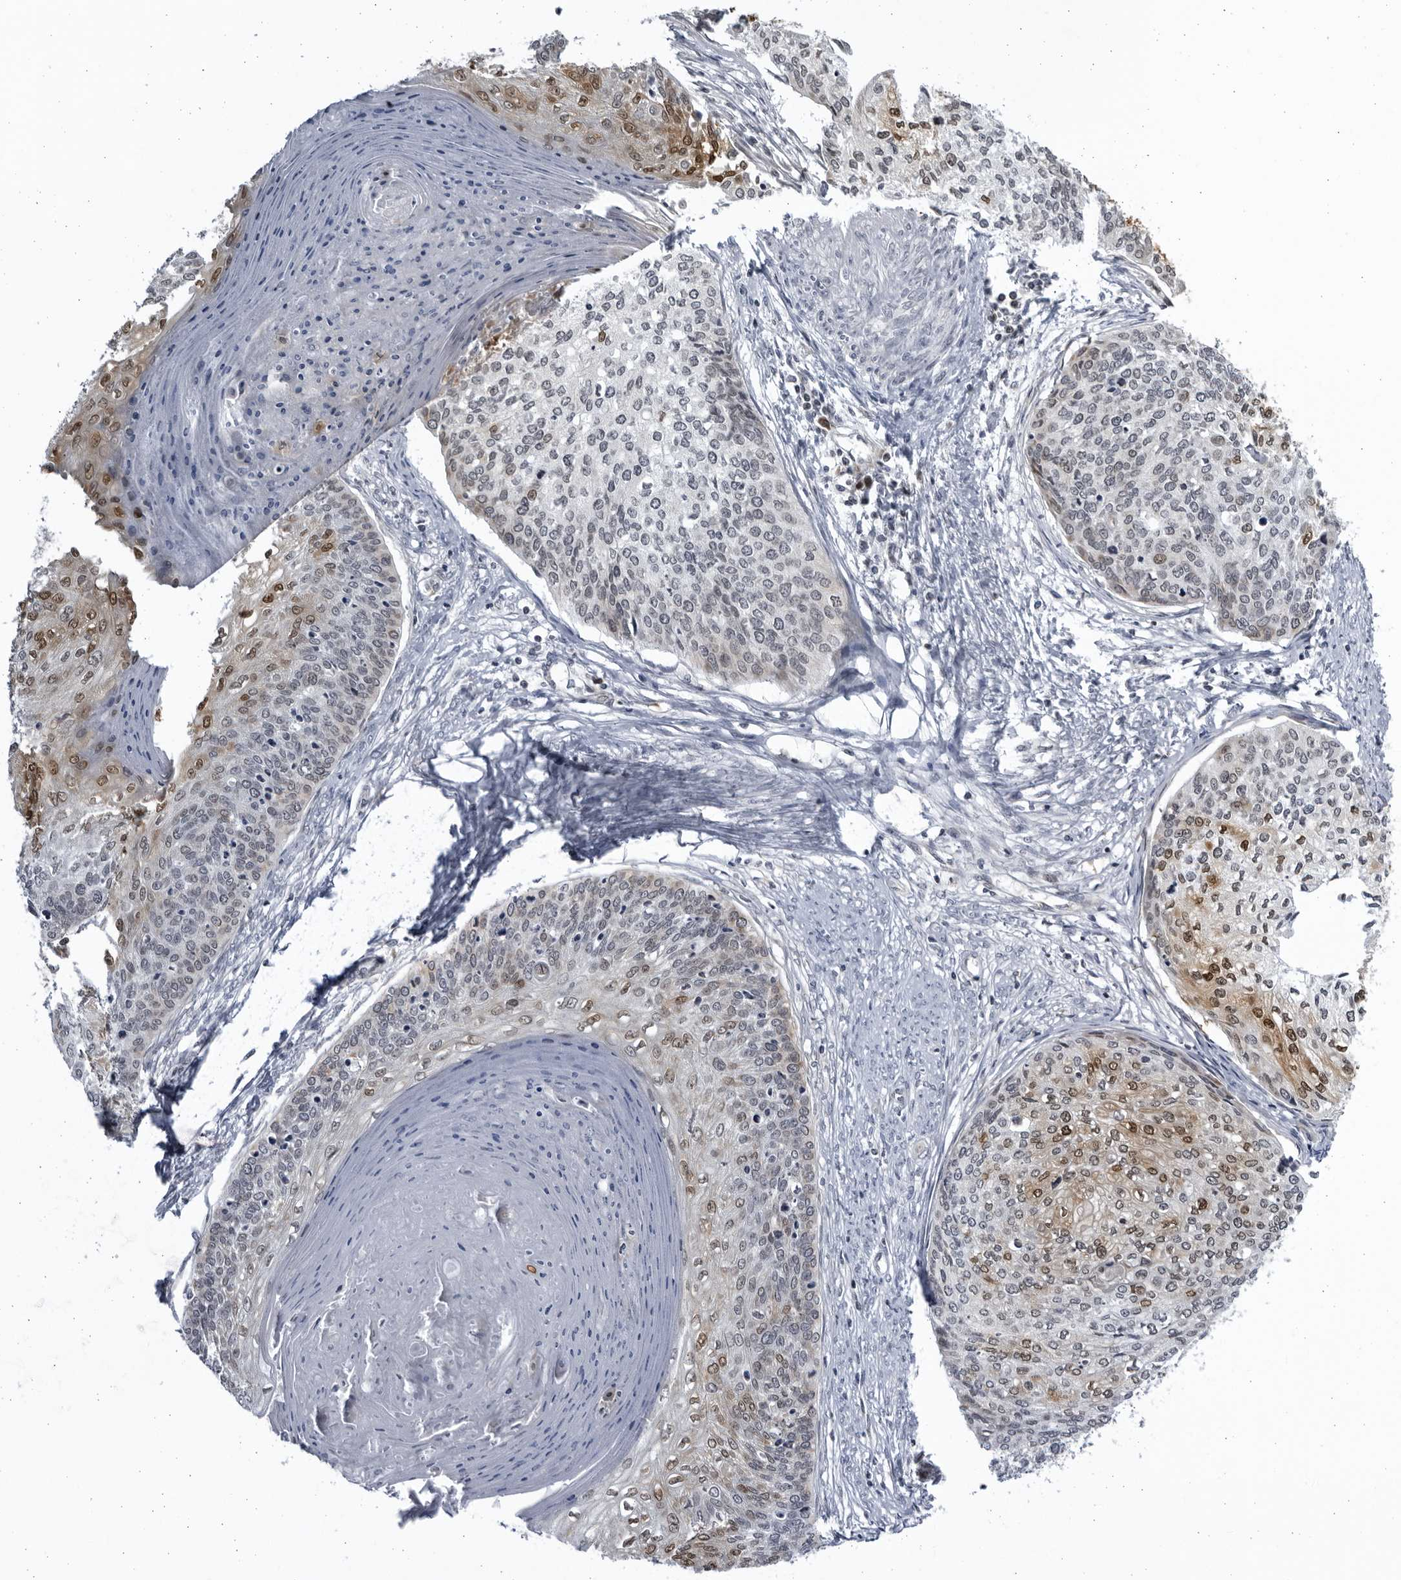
{"staining": {"intensity": "moderate", "quantity": "<25%", "location": "cytoplasmic/membranous,nuclear"}, "tissue": "cervical cancer", "cell_type": "Tumor cells", "image_type": "cancer", "snomed": [{"axis": "morphology", "description": "Squamous cell carcinoma, NOS"}, {"axis": "topography", "description": "Cervix"}], "caption": "Immunohistochemical staining of cervical squamous cell carcinoma exhibits moderate cytoplasmic/membranous and nuclear protein expression in approximately <25% of tumor cells. (Brightfield microscopy of DAB IHC at high magnification).", "gene": "SLC25A22", "patient": {"sex": "female", "age": 37}}